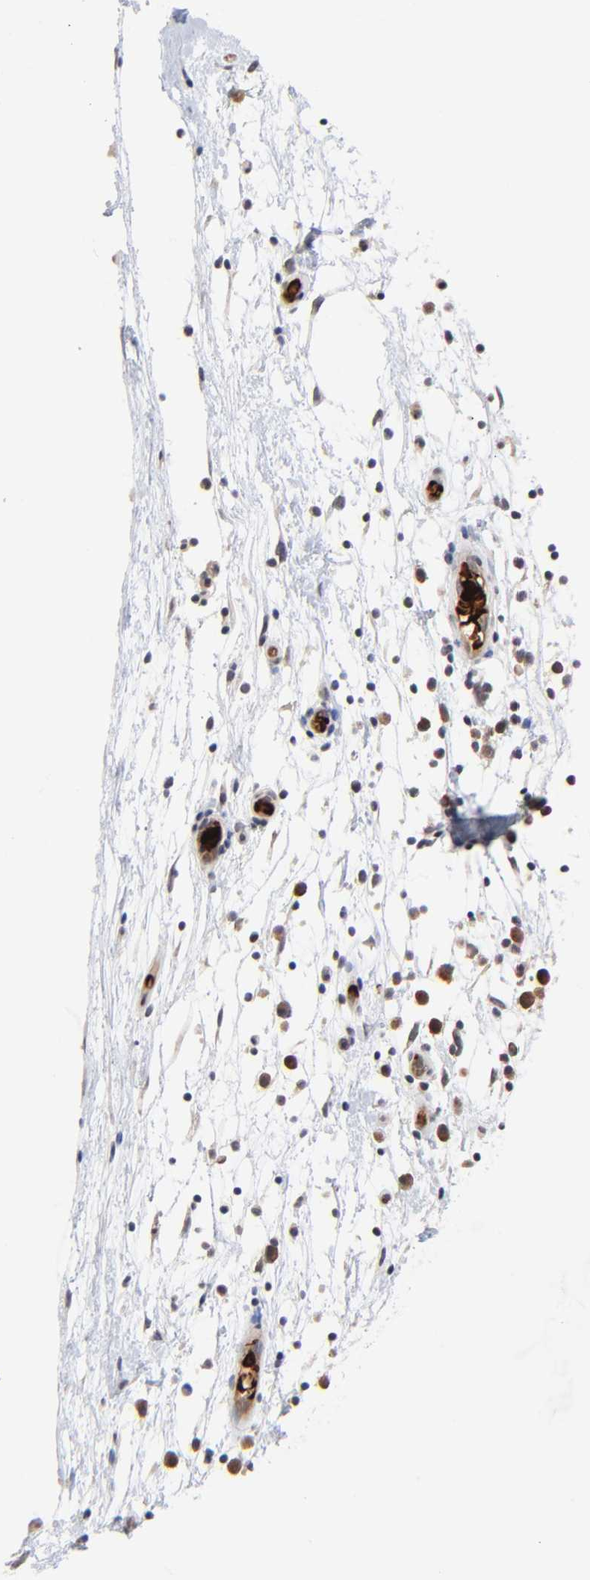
{"staining": {"intensity": "weak", "quantity": ">75%", "location": "cytoplasmic/membranous,nuclear"}, "tissue": "nasopharynx", "cell_type": "Respiratory epithelial cells", "image_type": "normal", "snomed": [{"axis": "morphology", "description": "Normal tissue, NOS"}, {"axis": "topography", "description": "Nasopharynx"}], "caption": "Human nasopharynx stained for a protein (brown) exhibits weak cytoplasmic/membranous,nuclear positive expression in about >75% of respiratory epithelial cells.", "gene": "CASP10", "patient": {"sex": "male", "age": 13}}